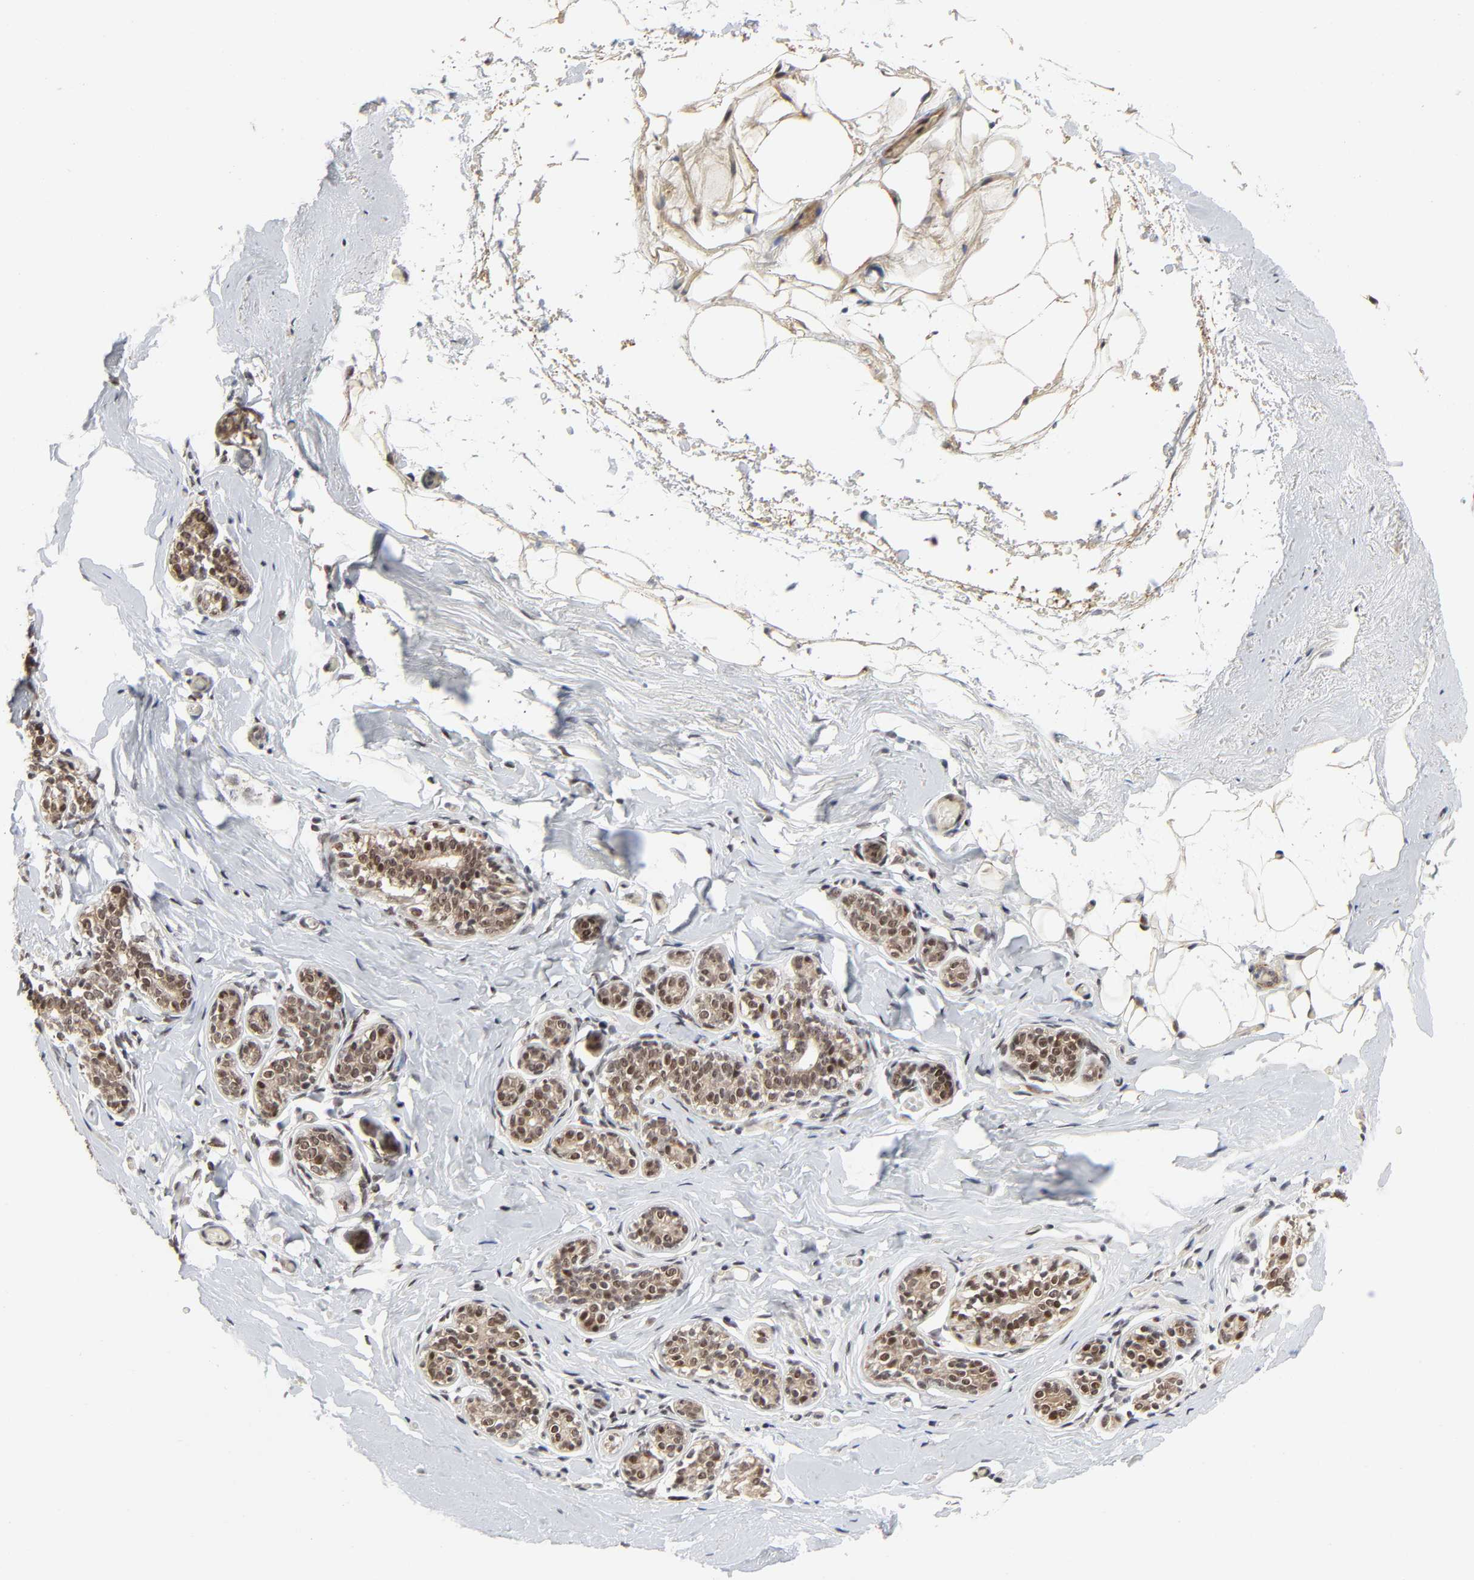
{"staining": {"intensity": "moderate", "quantity": "25%-75%", "location": "nuclear"}, "tissue": "breast", "cell_type": "Adipocytes", "image_type": "normal", "snomed": [{"axis": "morphology", "description": "Normal tissue, NOS"}, {"axis": "topography", "description": "Breast"}, {"axis": "topography", "description": "Soft tissue"}], "caption": "Moderate nuclear protein staining is appreciated in about 25%-75% of adipocytes in breast. The staining is performed using DAB brown chromogen to label protein expression. The nuclei are counter-stained blue using hematoxylin.", "gene": "ZKSCAN8", "patient": {"sex": "female", "age": 75}}